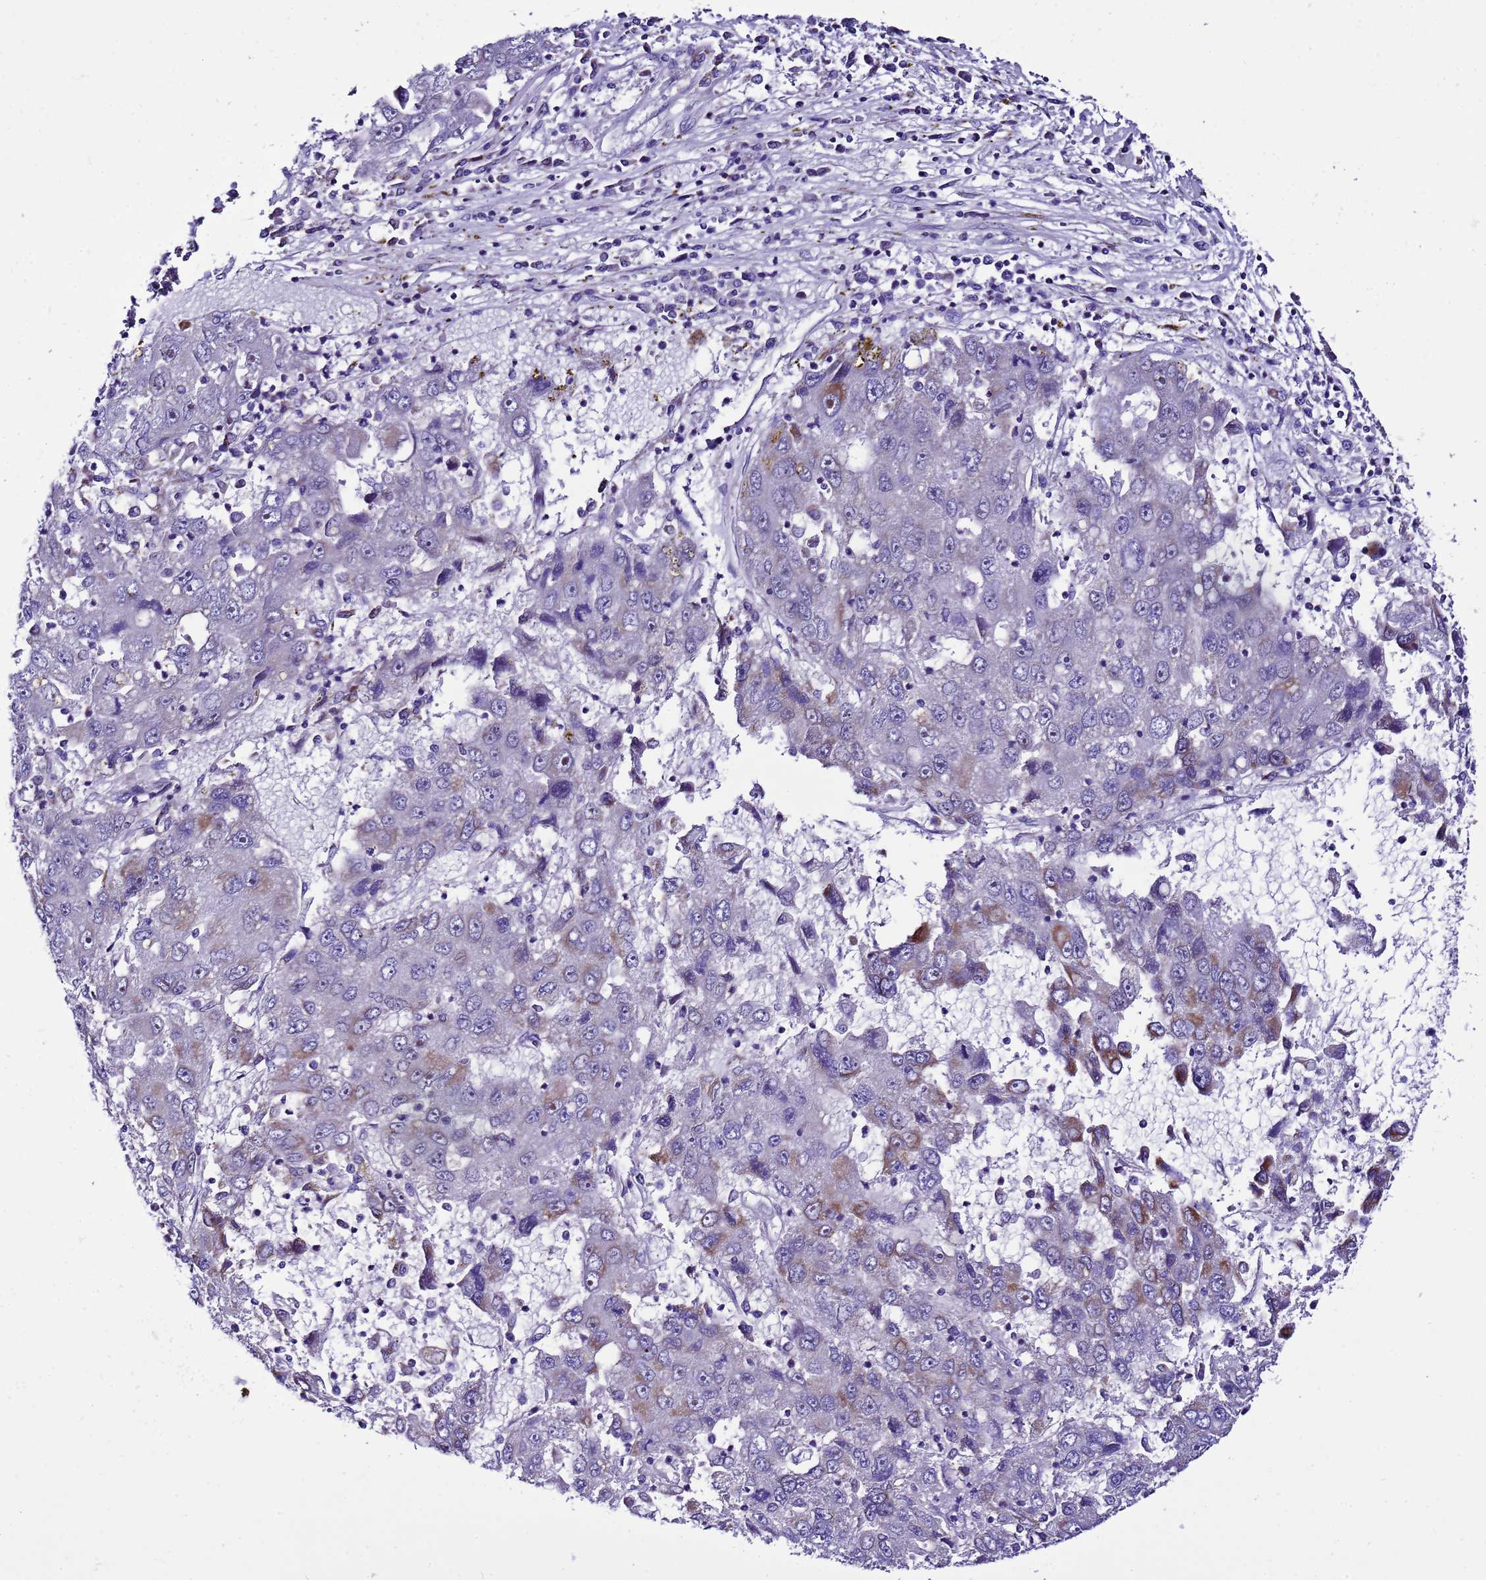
{"staining": {"intensity": "moderate", "quantity": "<25%", "location": "cytoplasmic/membranous"}, "tissue": "liver cancer", "cell_type": "Tumor cells", "image_type": "cancer", "snomed": [{"axis": "morphology", "description": "Carcinoma, Hepatocellular, NOS"}, {"axis": "topography", "description": "Liver"}], "caption": "Immunohistochemistry of human liver hepatocellular carcinoma shows low levels of moderate cytoplasmic/membranous expression in approximately <25% of tumor cells.", "gene": "DPH6", "patient": {"sex": "male", "age": 49}}